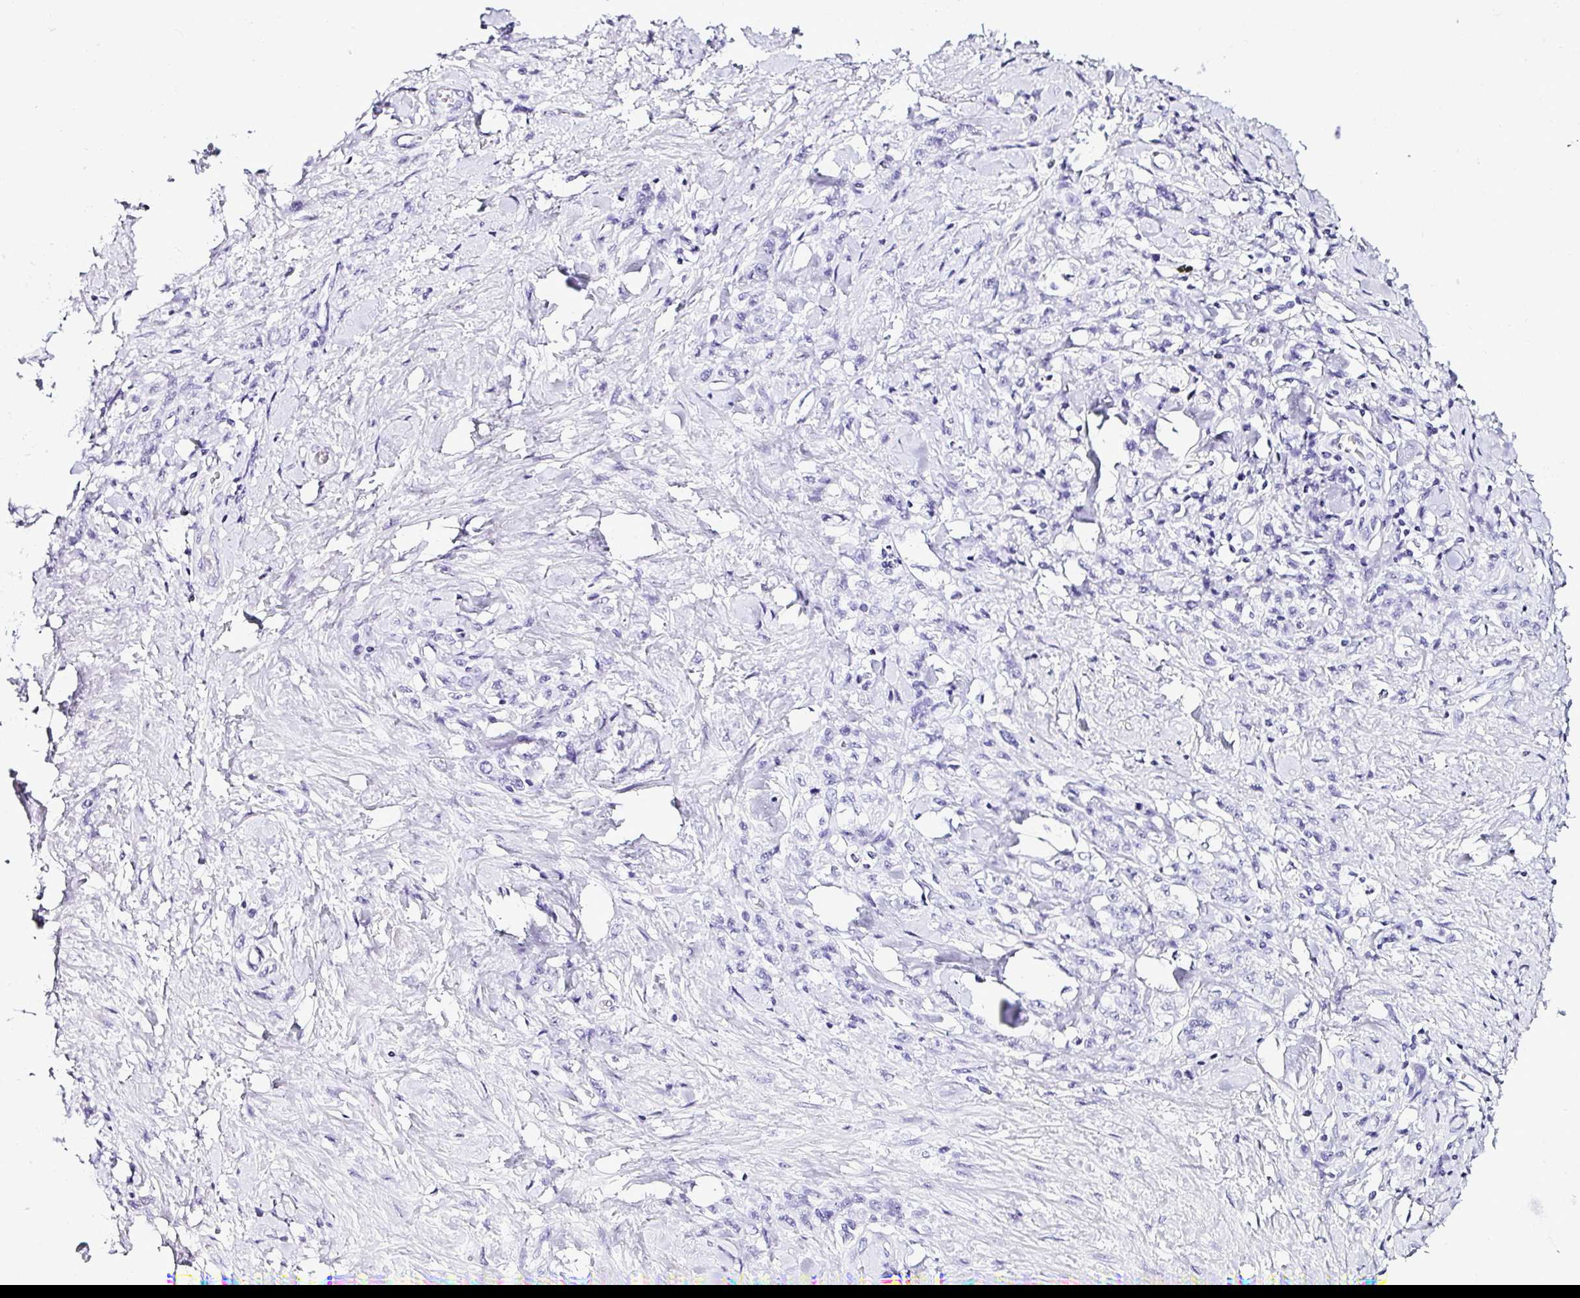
{"staining": {"intensity": "negative", "quantity": "none", "location": "none"}, "tissue": "stomach cancer", "cell_type": "Tumor cells", "image_type": "cancer", "snomed": [{"axis": "morphology", "description": "Normal tissue, NOS"}, {"axis": "morphology", "description": "Adenocarcinoma, NOS"}, {"axis": "topography", "description": "Stomach"}], "caption": "This is an IHC micrograph of stomach cancer. There is no expression in tumor cells.", "gene": "SERPINB3", "patient": {"sex": "male", "age": 82}}